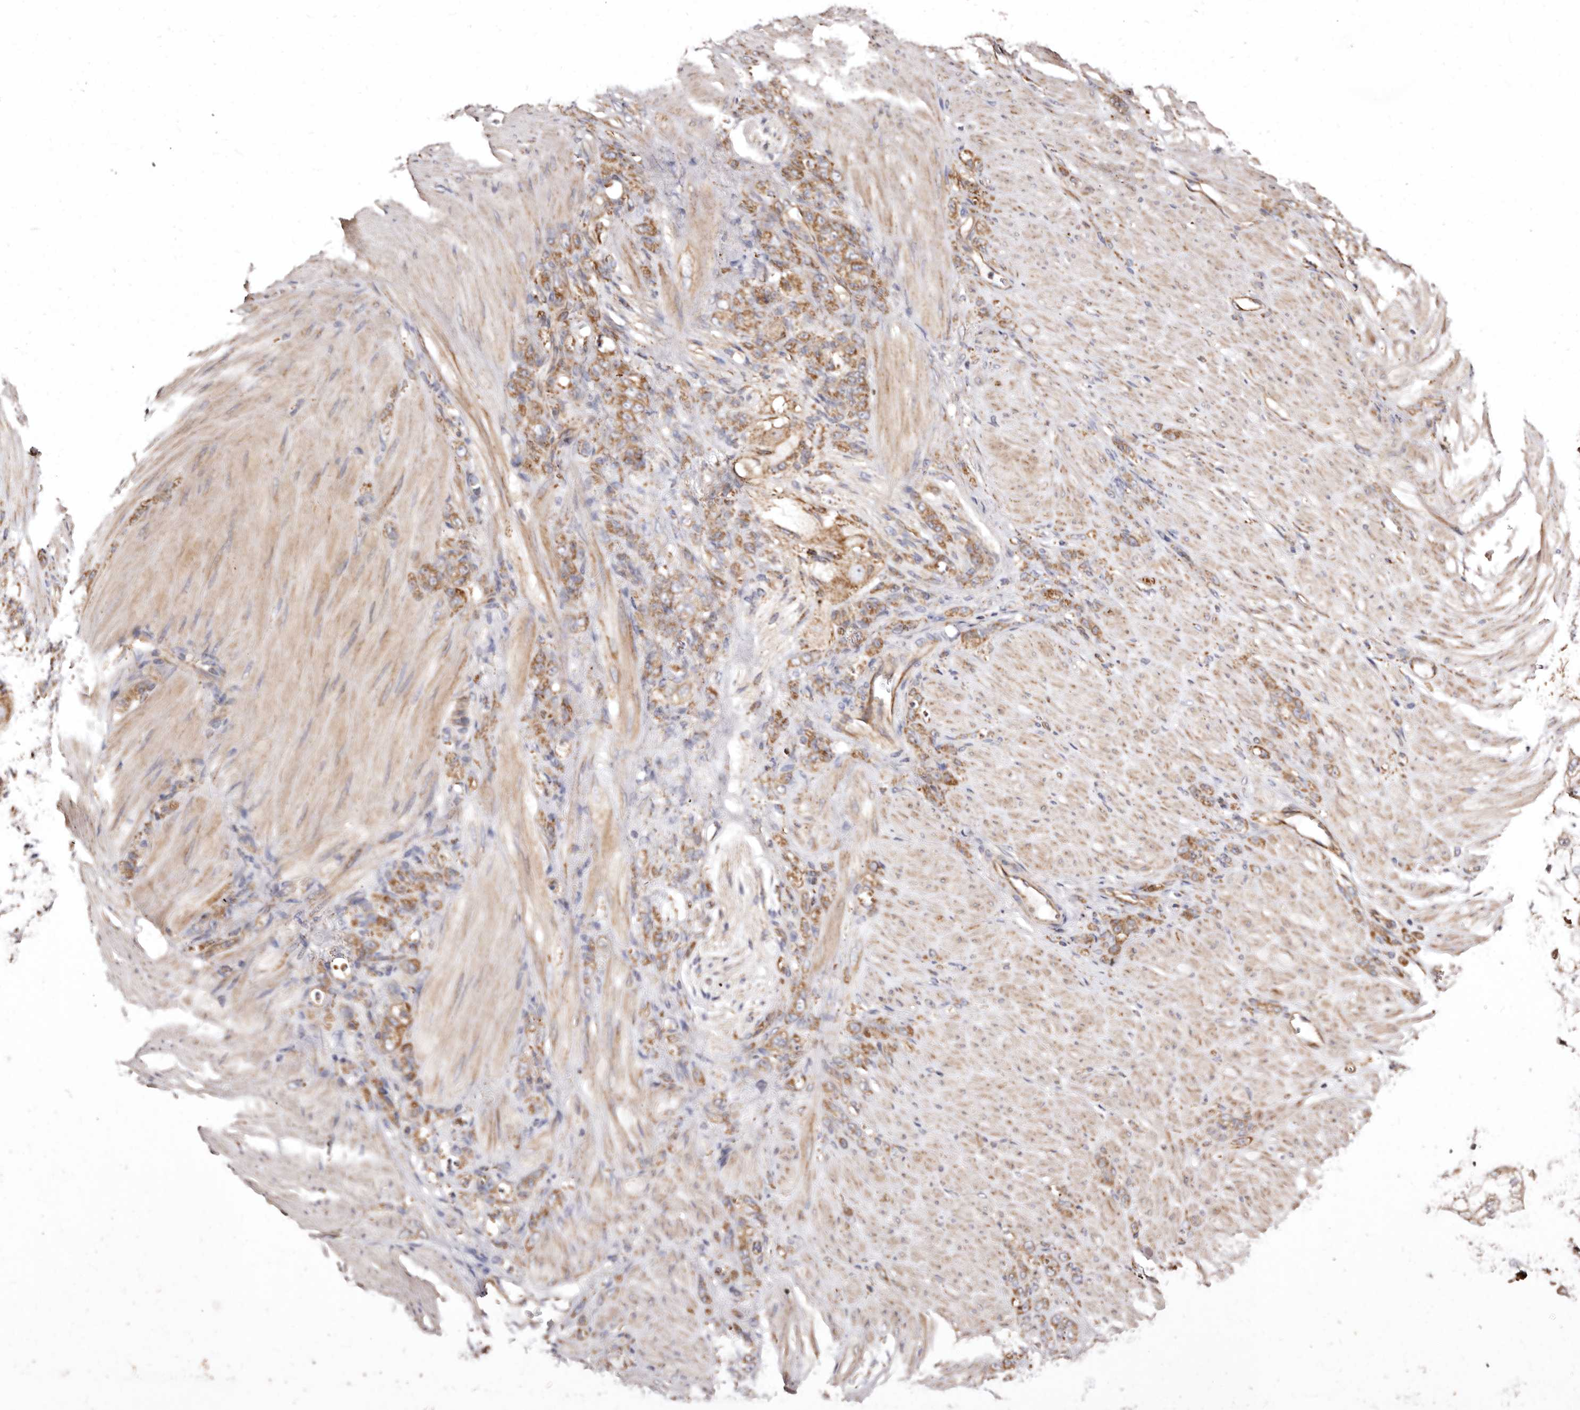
{"staining": {"intensity": "moderate", "quantity": ">75%", "location": "cytoplasmic/membranous"}, "tissue": "stomach cancer", "cell_type": "Tumor cells", "image_type": "cancer", "snomed": [{"axis": "morphology", "description": "Normal tissue, NOS"}, {"axis": "morphology", "description": "Adenocarcinoma, NOS"}, {"axis": "topography", "description": "Stomach"}], "caption": "Stomach cancer (adenocarcinoma) stained with a protein marker exhibits moderate staining in tumor cells.", "gene": "LUZP1", "patient": {"sex": "male", "age": 82}}